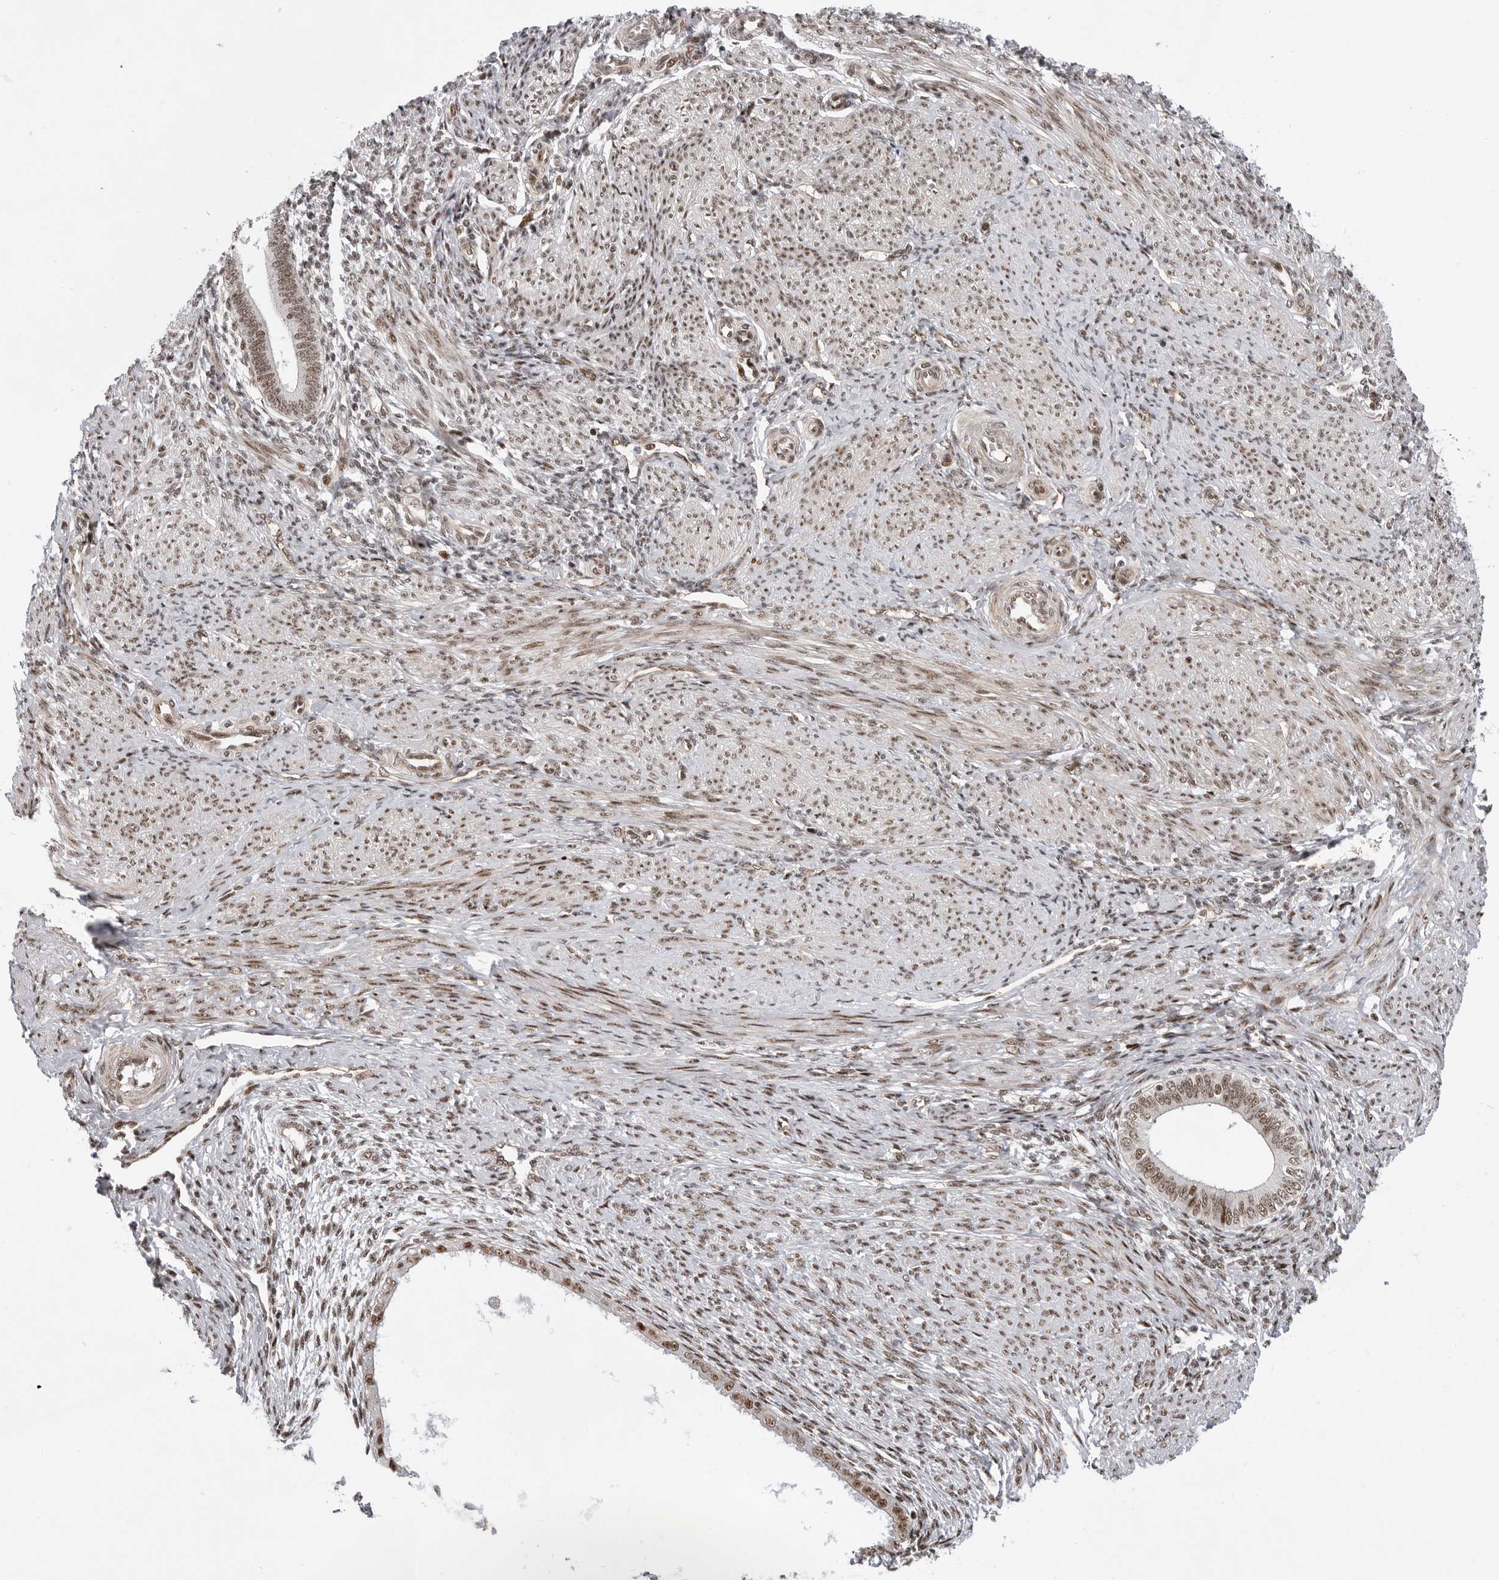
{"staining": {"intensity": "moderate", "quantity": ">75%", "location": "nuclear"}, "tissue": "endometrium", "cell_type": "Cells in endometrial stroma", "image_type": "normal", "snomed": [{"axis": "morphology", "description": "Normal tissue, NOS"}, {"axis": "topography", "description": "Endometrium"}], "caption": "Immunohistochemical staining of normal endometrium reveals >75% levels of moderate nuclear protein positivity in approximately >75% of cells in endometrial stroma. (Brightfield microscopy of DAB IHC at high magnification).", "gene": "GPATCH2", "patient": {"sex": "female", "age": 42}}